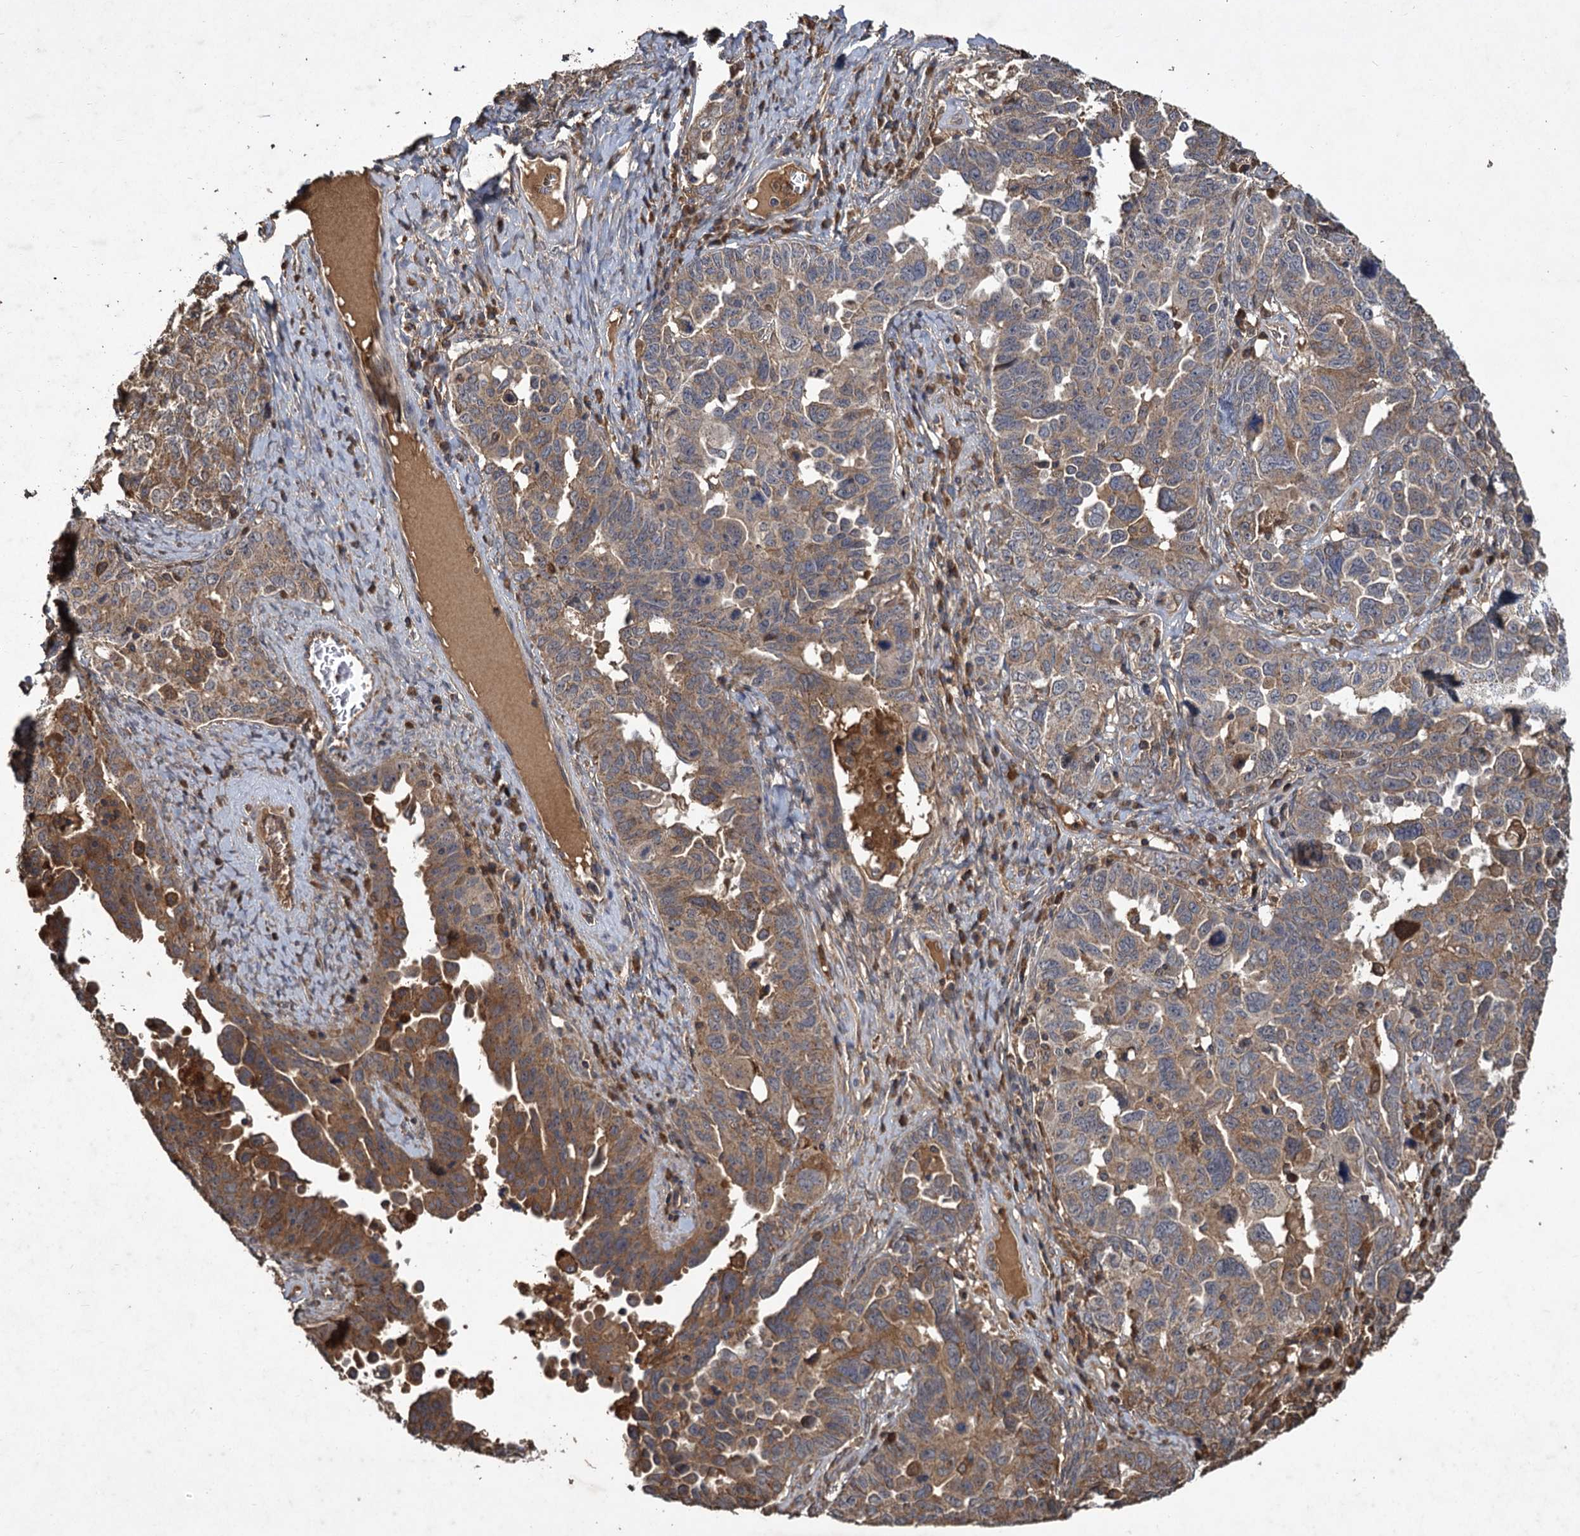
{"staining": {"intensity": "moderate", "quantity": "25%-75%", "location": "cytoplasmic/membranous"}, "tissue": "ovarian cancer", "cell_type": "Tumor cells", "image_type": "cancer", "snomed": [{"axis": "morphology", "description": "Carcinoma, endometroid"}, {"axis": "topography", "description": "Ovary"}], "caption": "An image of ovarian endometroid carcinoma stained for a protein displays moderate cytoplasmic/membranous brown staining in tumor cells. Nuclei are stained in blue.", "gene": "GCLC", "patient": {"sex": "female", "age": 62}}